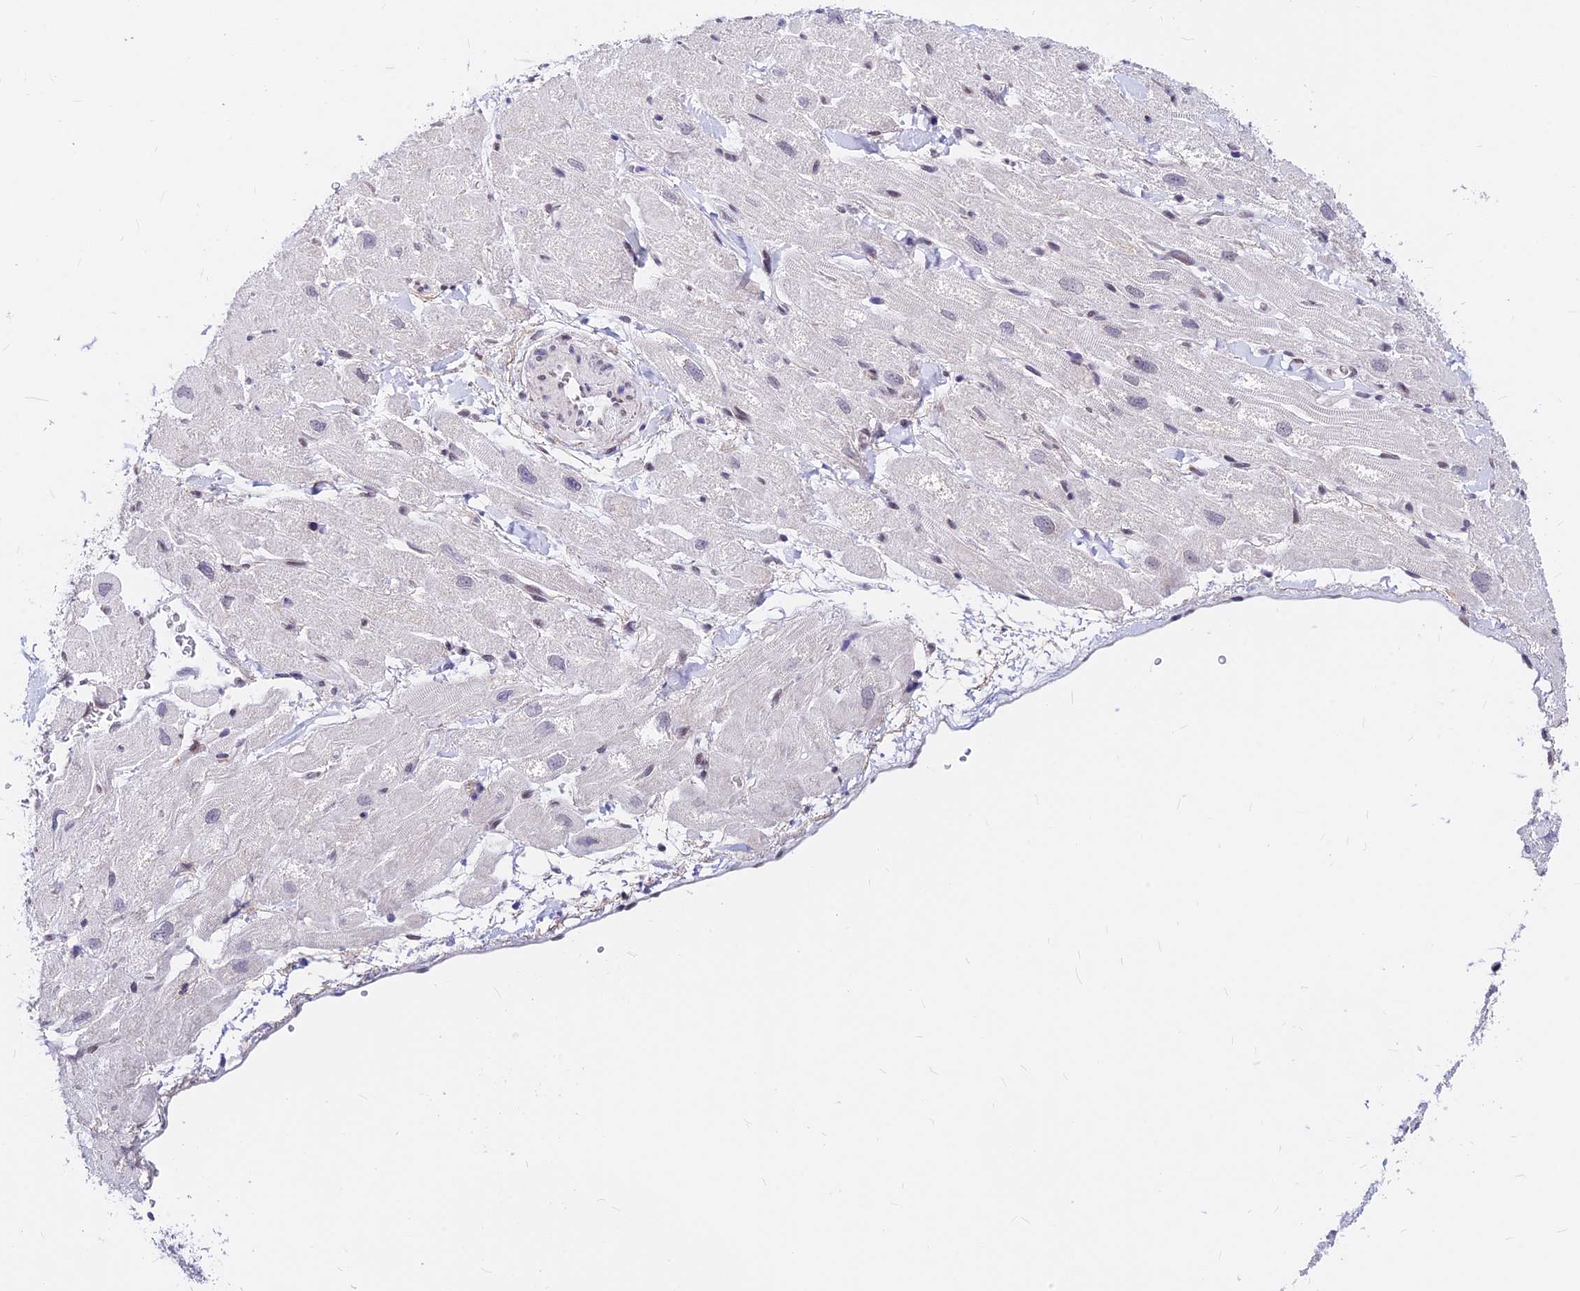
{"staining": {"intensity": "weak", "quantity": "25%-75%", "location": "nuclear"}, "tissue": "heart muscle", "cell_type": "Cardiomyocytes", "image_type": "normal", "snomed": [{"axis": "morphology", "description": "Normal tissue, NOS"}, {"axis": "topography", "description": "Heart"}], "caption": "Cardiomyocytes display low levels of weak nuclear positivity in approximately 25%-75% of cells in benign heart muscle.", "gene": "KCTD13", "patient": {"sex": "male", "age": 65}}